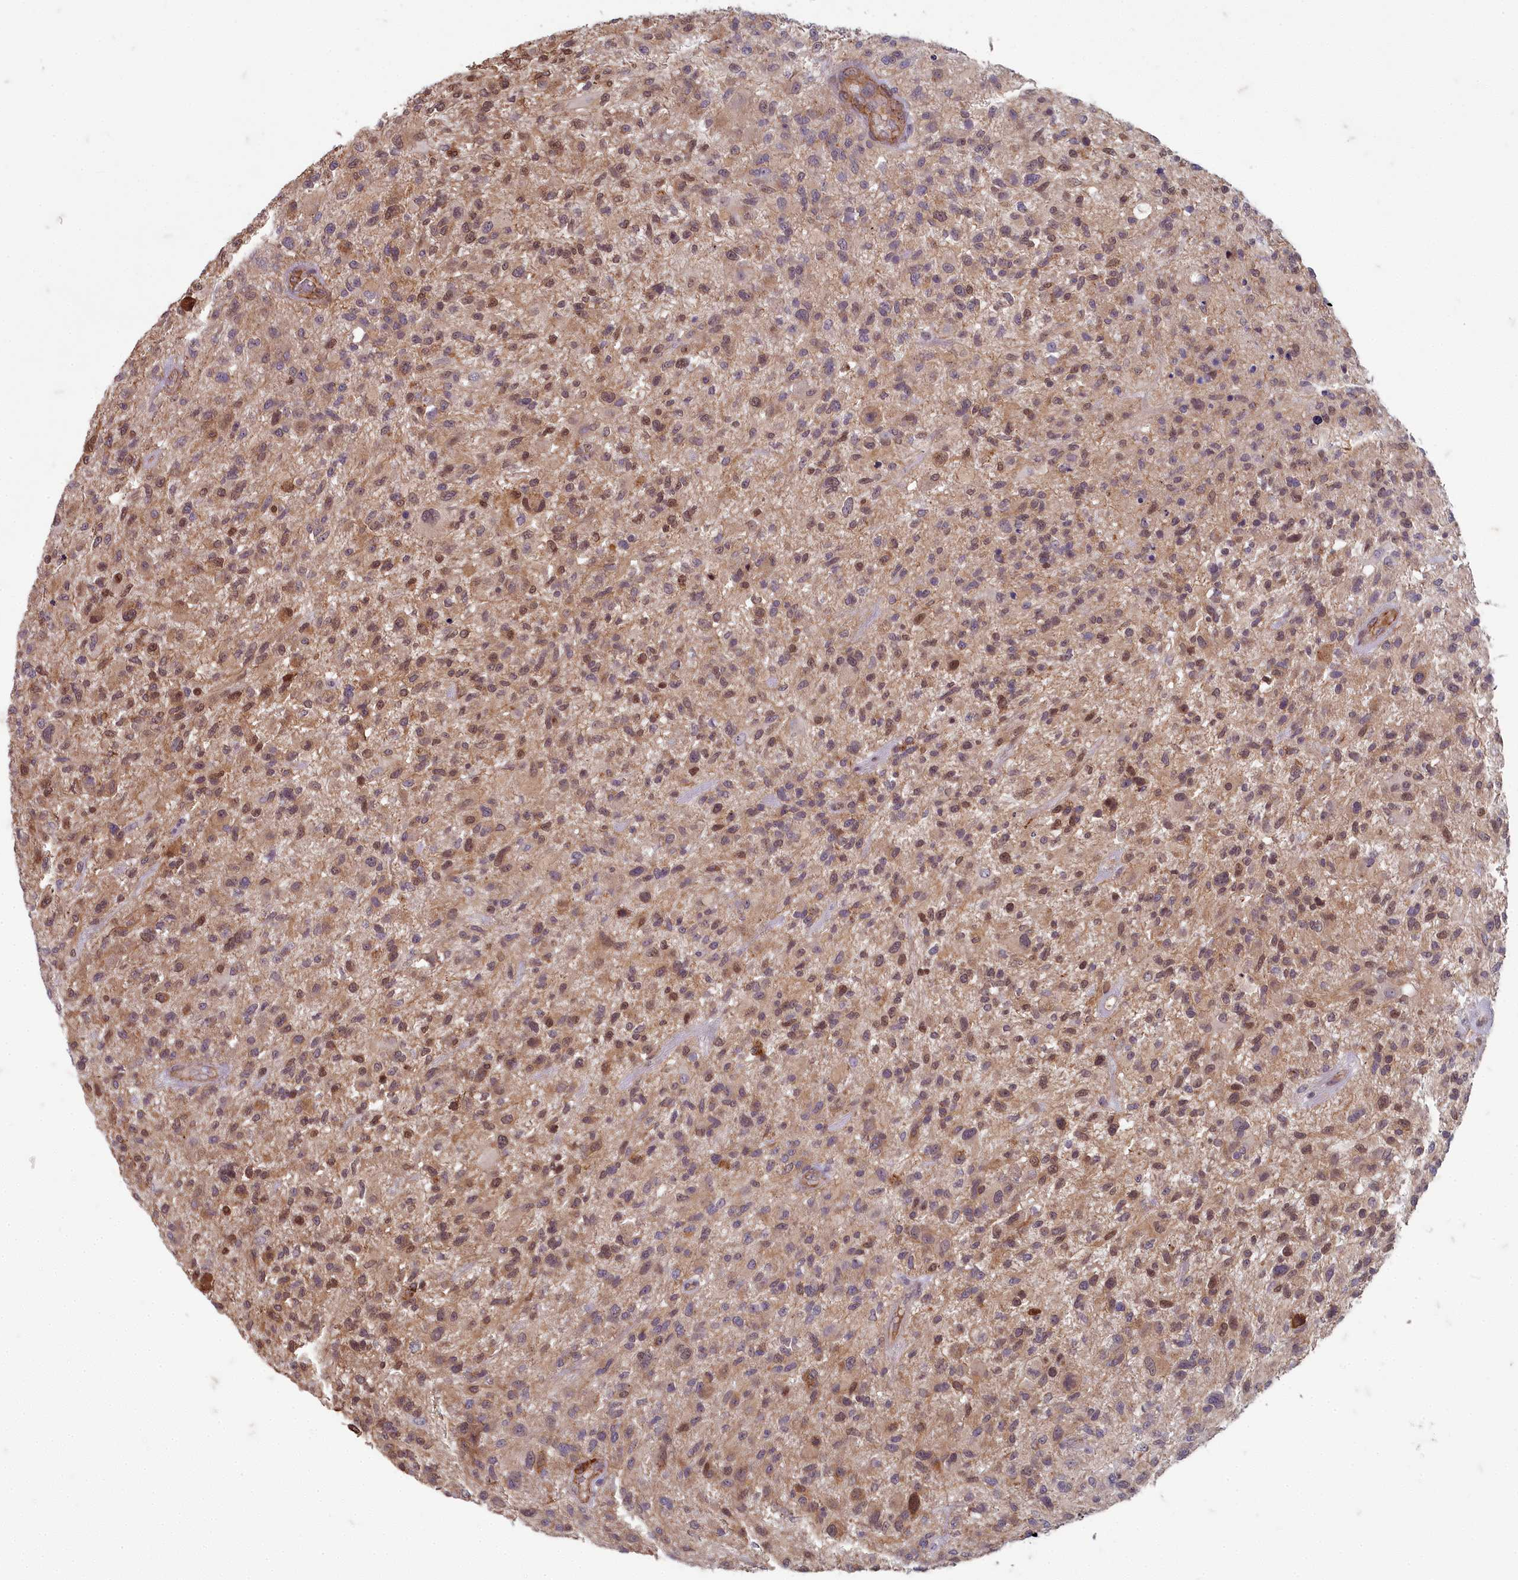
{"staining": {"intensity": "moderate", "quantity": "25%-75%", "location": "cytoplasmic/membranous,nuclear"}, "tissue": "glioma", "cell_type": "Tumor cells", "image_type": "cancer", "snomed": [{"axis": "morphology", "description": "Glioma, malignant, High grade"}, {"axis": "topography", "description": "Brain"}], "caption": "A brown stain highlights moderate cytoplasmic/membranous and nuclear staining of a protein in human malignant glioma (high-grade) tumor cells.", "gene": "ZNF626", "patient": {"sex": "male", "age": 47}}